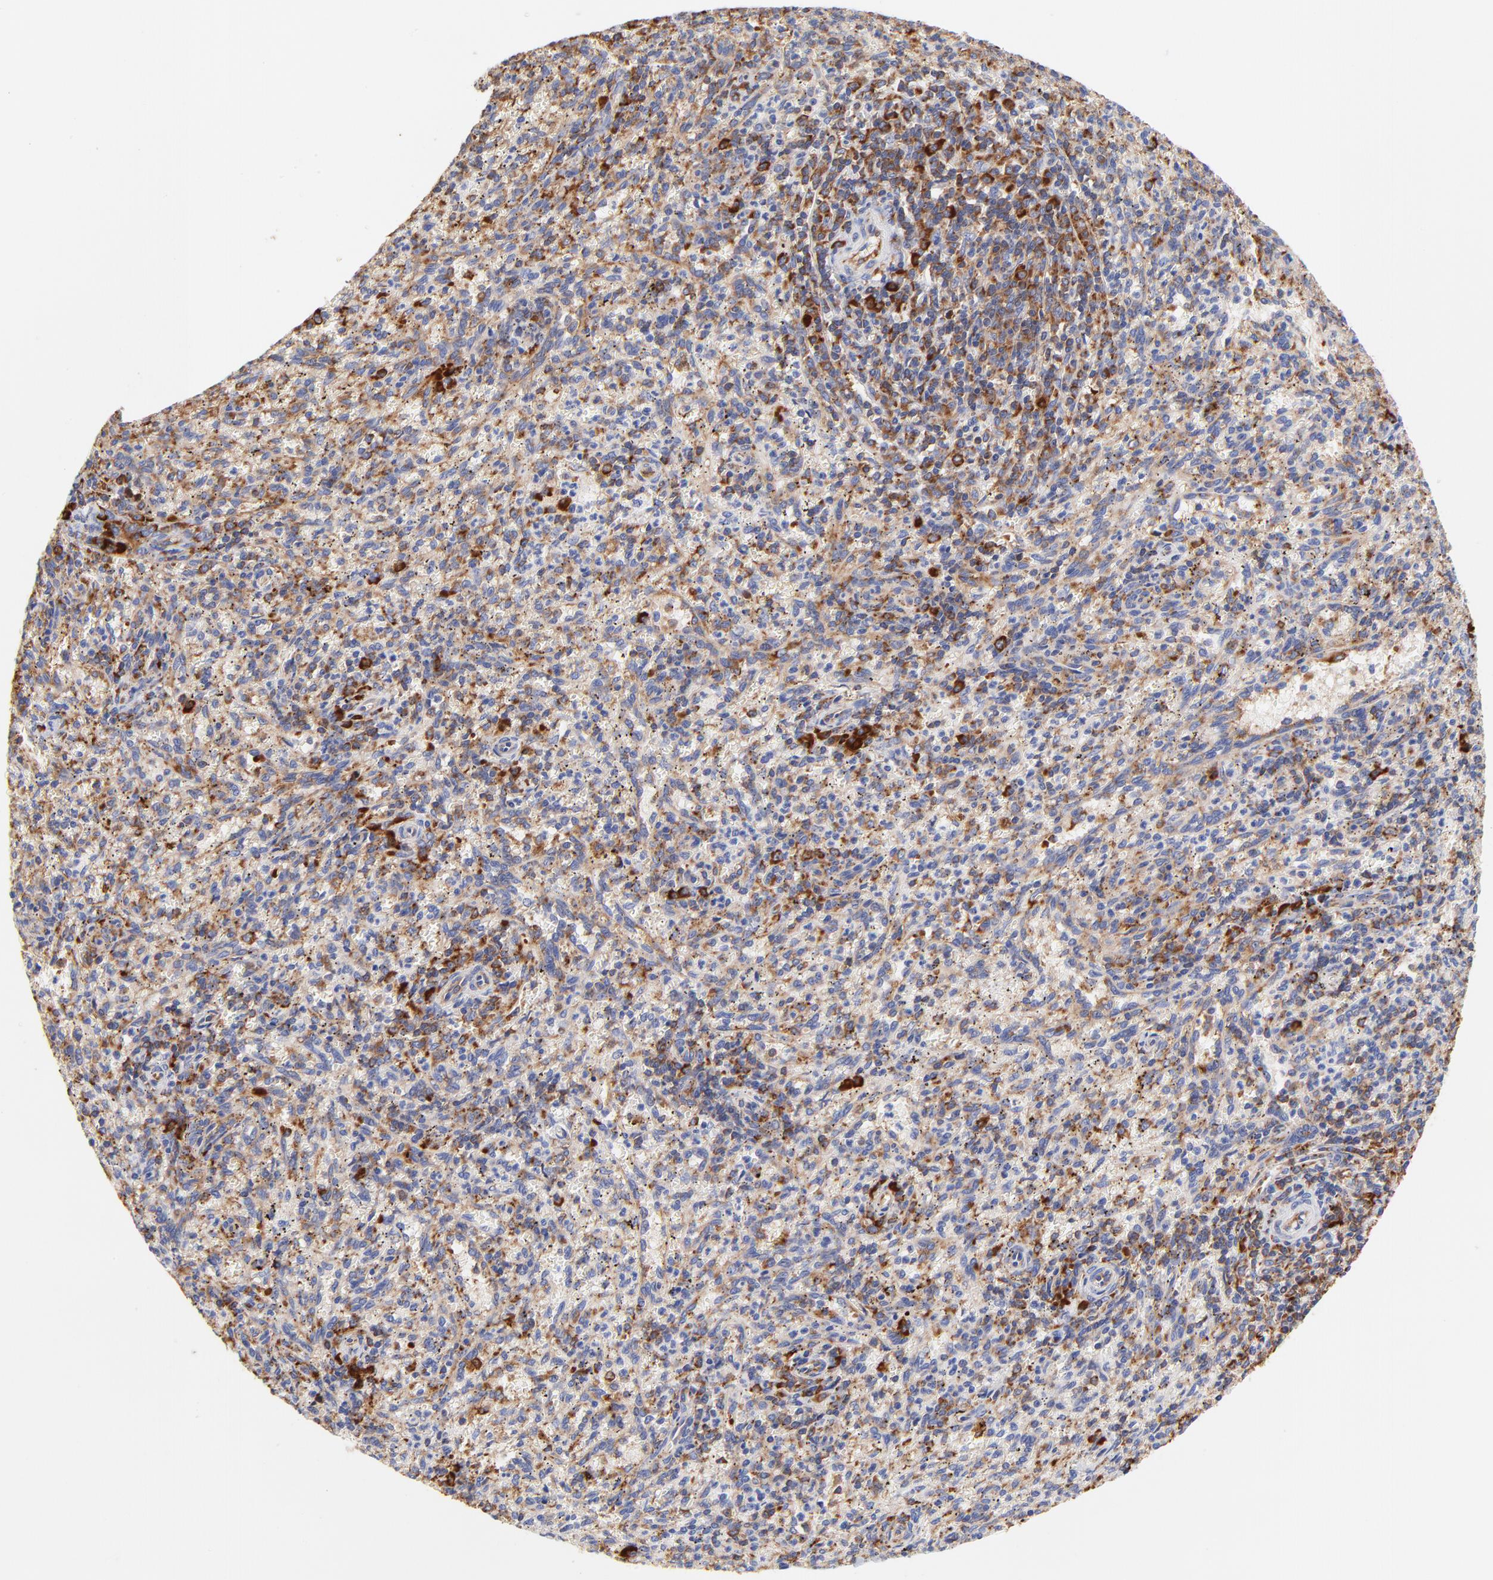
{"staining": {"intensity": "weak", "quantity": "25%-75%", "location": "cytoplasmic/membranous"}, "tissue": "spleen", "cell_type": "Cells in red pulp", "image_type": "normal", "snomed": [{"axis": "morphology", "description": "Normal tissue, NOS"}, {"axis": "topography", "description": "Spleen"}], "caption": "The image demonstrates staining of benign spleen, revealing weak cytoplasmic/membranous protein positivity (brown color) within cells in red pulp.", "gene": "RPL27", "patient": {"sex": "female", "age": 10}}